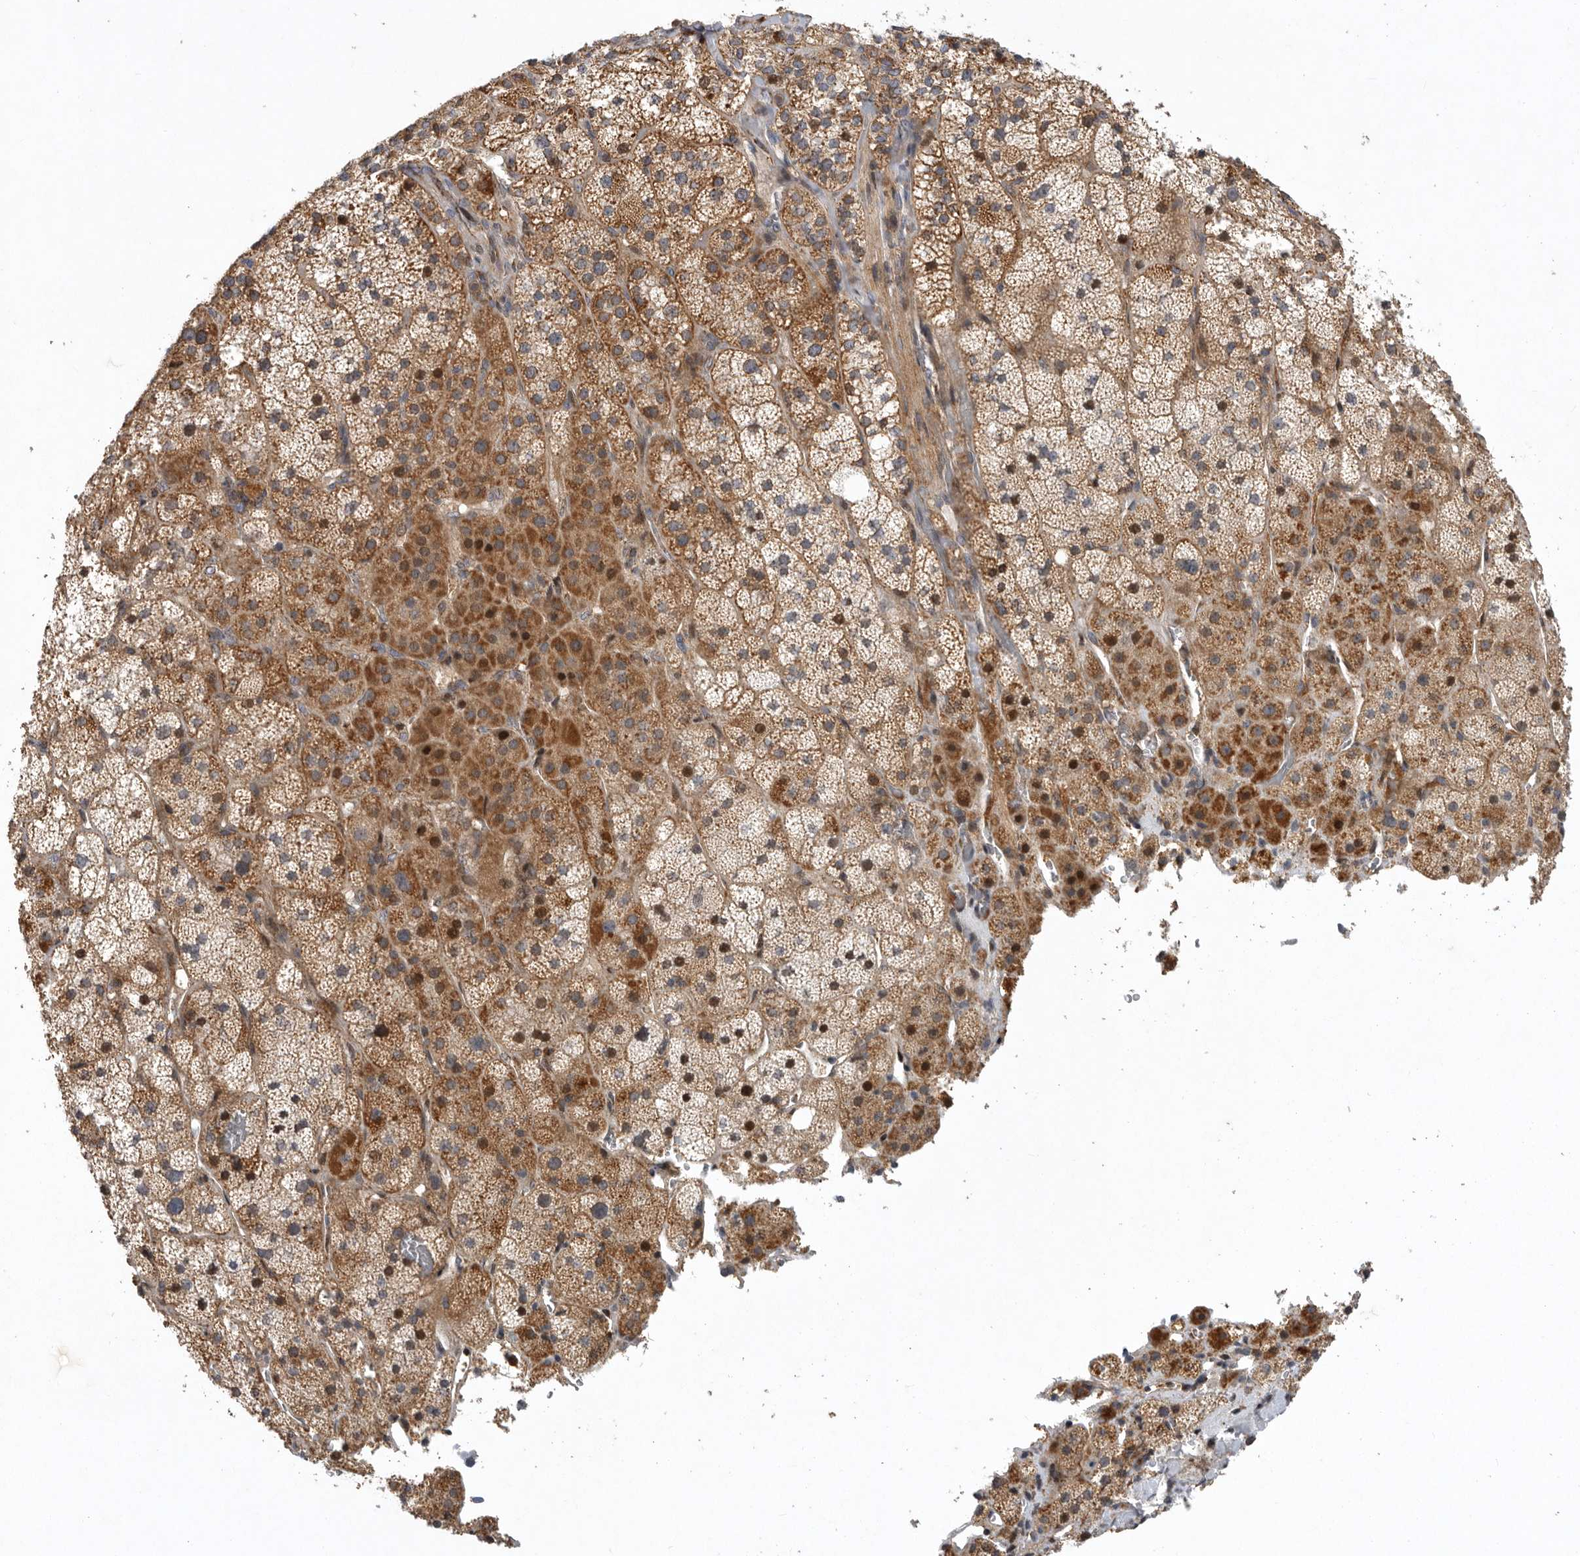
{"staining": {"intensity": "moderate", "quantity": ">75%", "location": "cytoplasmic/membranous,nuclear"}, "tissue": "adrenal gland", "cell_type": "Glandular cells", "image_type": "normal", "snomed": [{"axis": "morphology", "description": "Normal tissue, NOS"}, {"axis": "topography", "description": "Adrenal gland"}], "caption": "The histopathology image displays staining of unremarkable adrenal gland, revealing moderate cytoplasmic/membranous,nuclear protein expression (brown color) within glandular cells.", "gene": "MPZL1", "patient": {"sex": "male", "age": 57}}